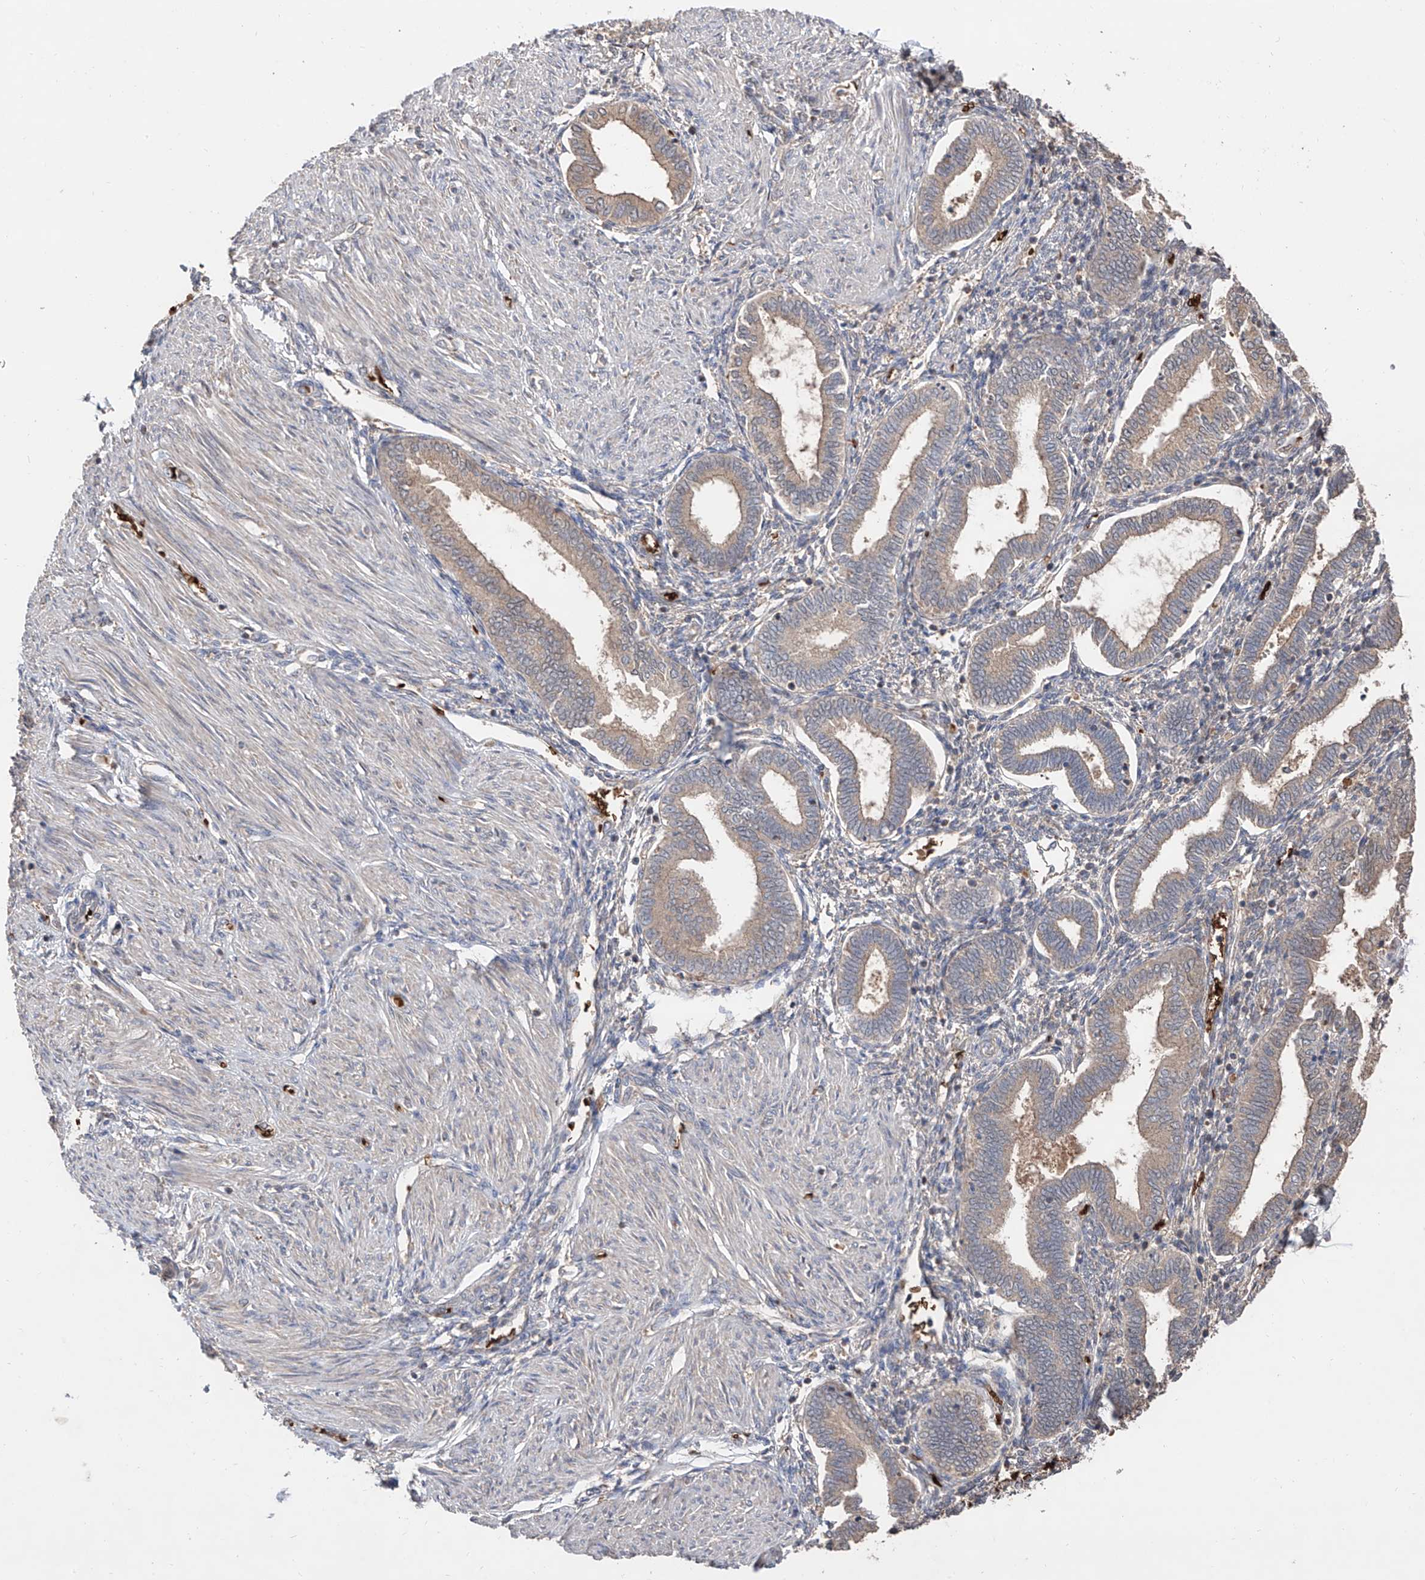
{"staining": {"intensity": "negative", "quantity": "none", "location": "none"}, "tissue": "endometrium", "cell_type": "Cells in endometrial stroma", "image_type": "normal", "snomed": [{"axis": "morphology", "description": "Normal tissue, NOS"}, {"axis": "topography", "description": "Endometrium"}], "caption": "Cells in endometrial stroma show no significant staining in benign endometrium. The staining is performed using DAB brown chromogen with nuclei counter-stained in using hematoxylin.", "gene": "EDN1", "patient": {"sex": "female", "age": 53}}